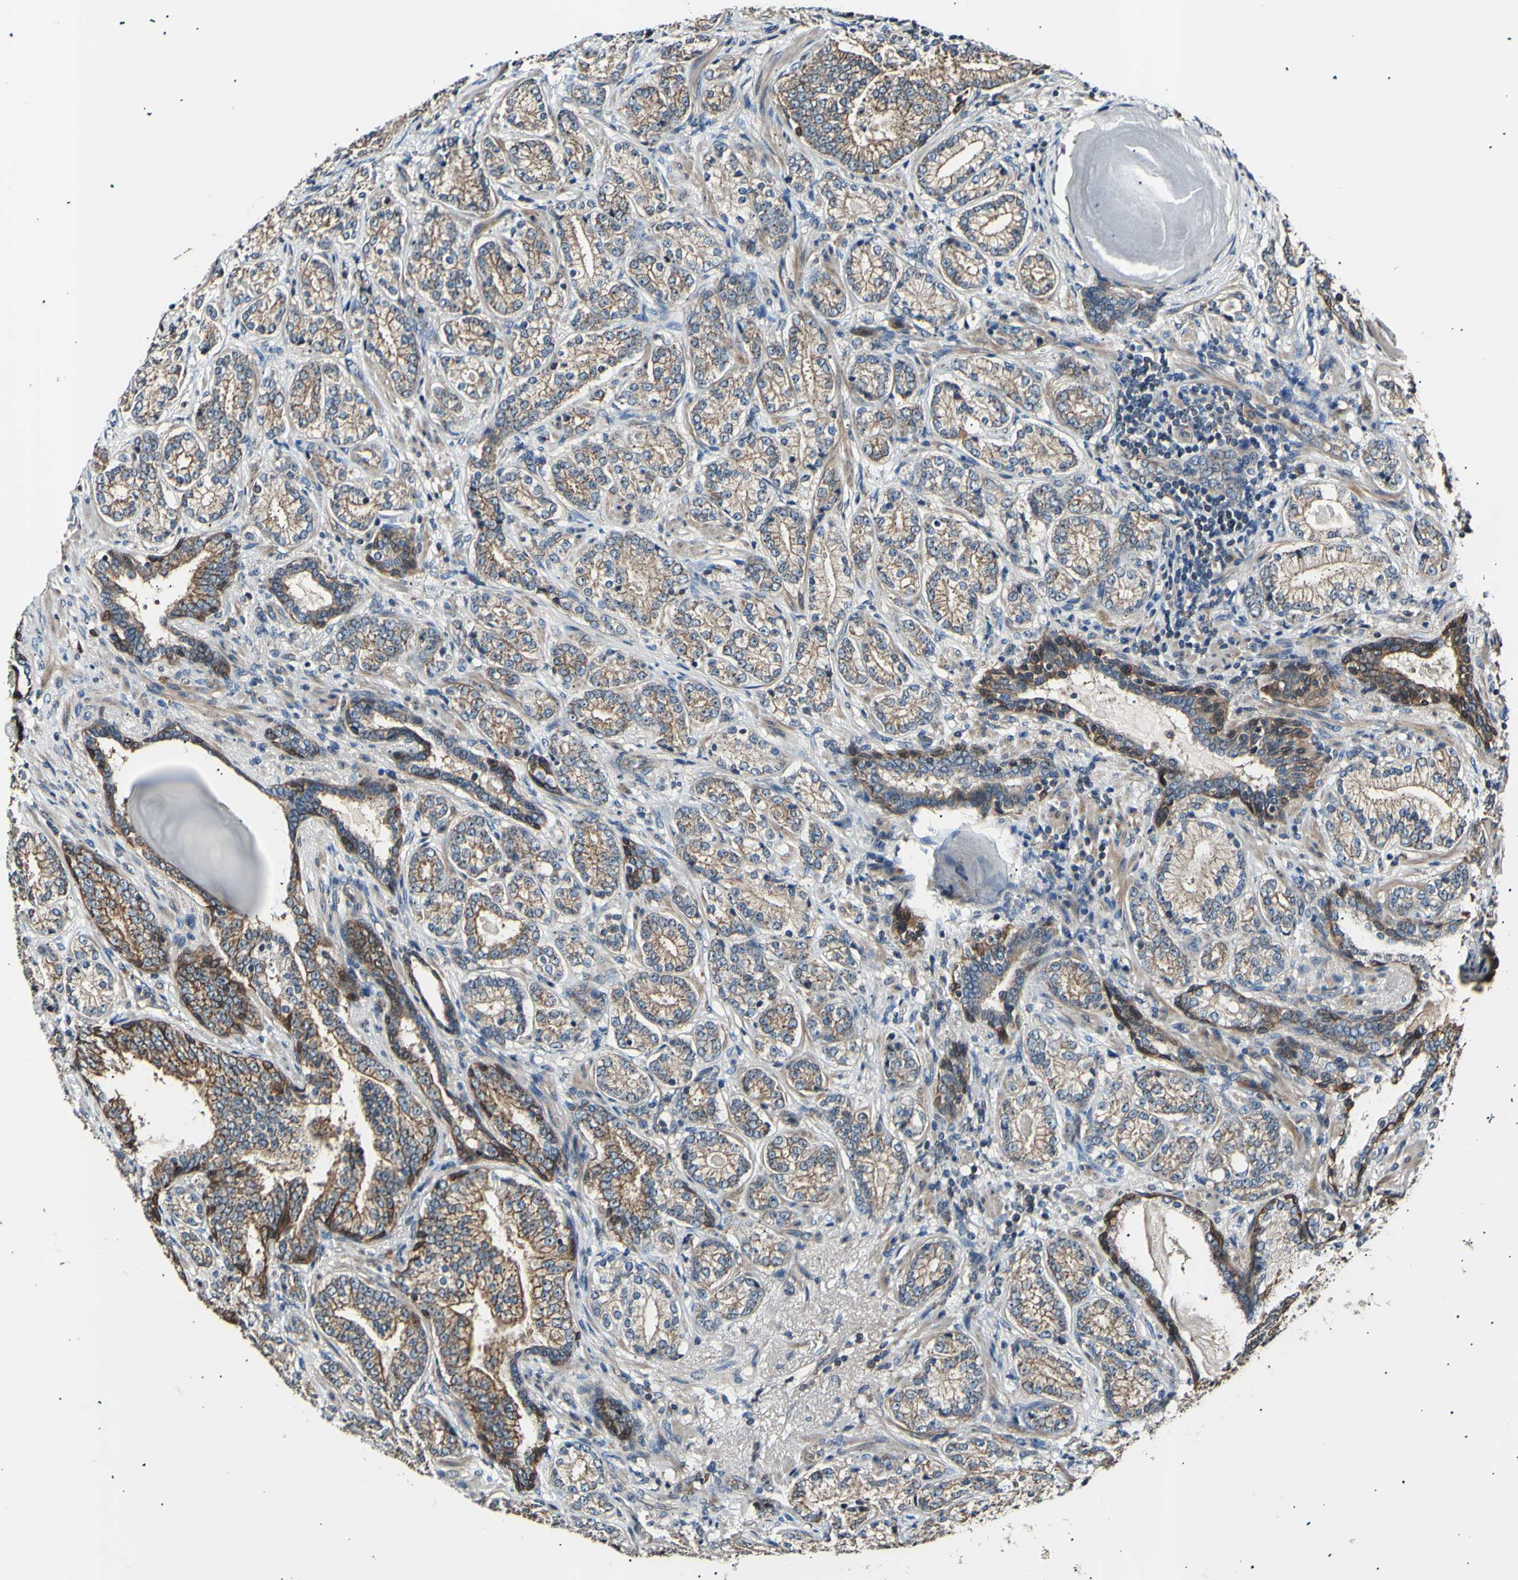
{"staining": {"intensity": "moderate", "quantity": ">75%", "location": "cytoplasmic/membranous"}, "tissue": "prostate cancer", "cell_type": "Tumor cells", "image_type": "cancer", "snomed": [{"axis": "morphology", "description": "Adenocarcinoma, High grade"}, {"axis": "topography", "description": "Prostate"}], "caption": "This image shows IHC staining of human high-grade adenocarcinoma (prostate), with medium moderate cytoplasmic/membranous staining in about >75% of tumor cells.", "gene": "ITGA6", "patient": {"sex": "male", "age": 61}}